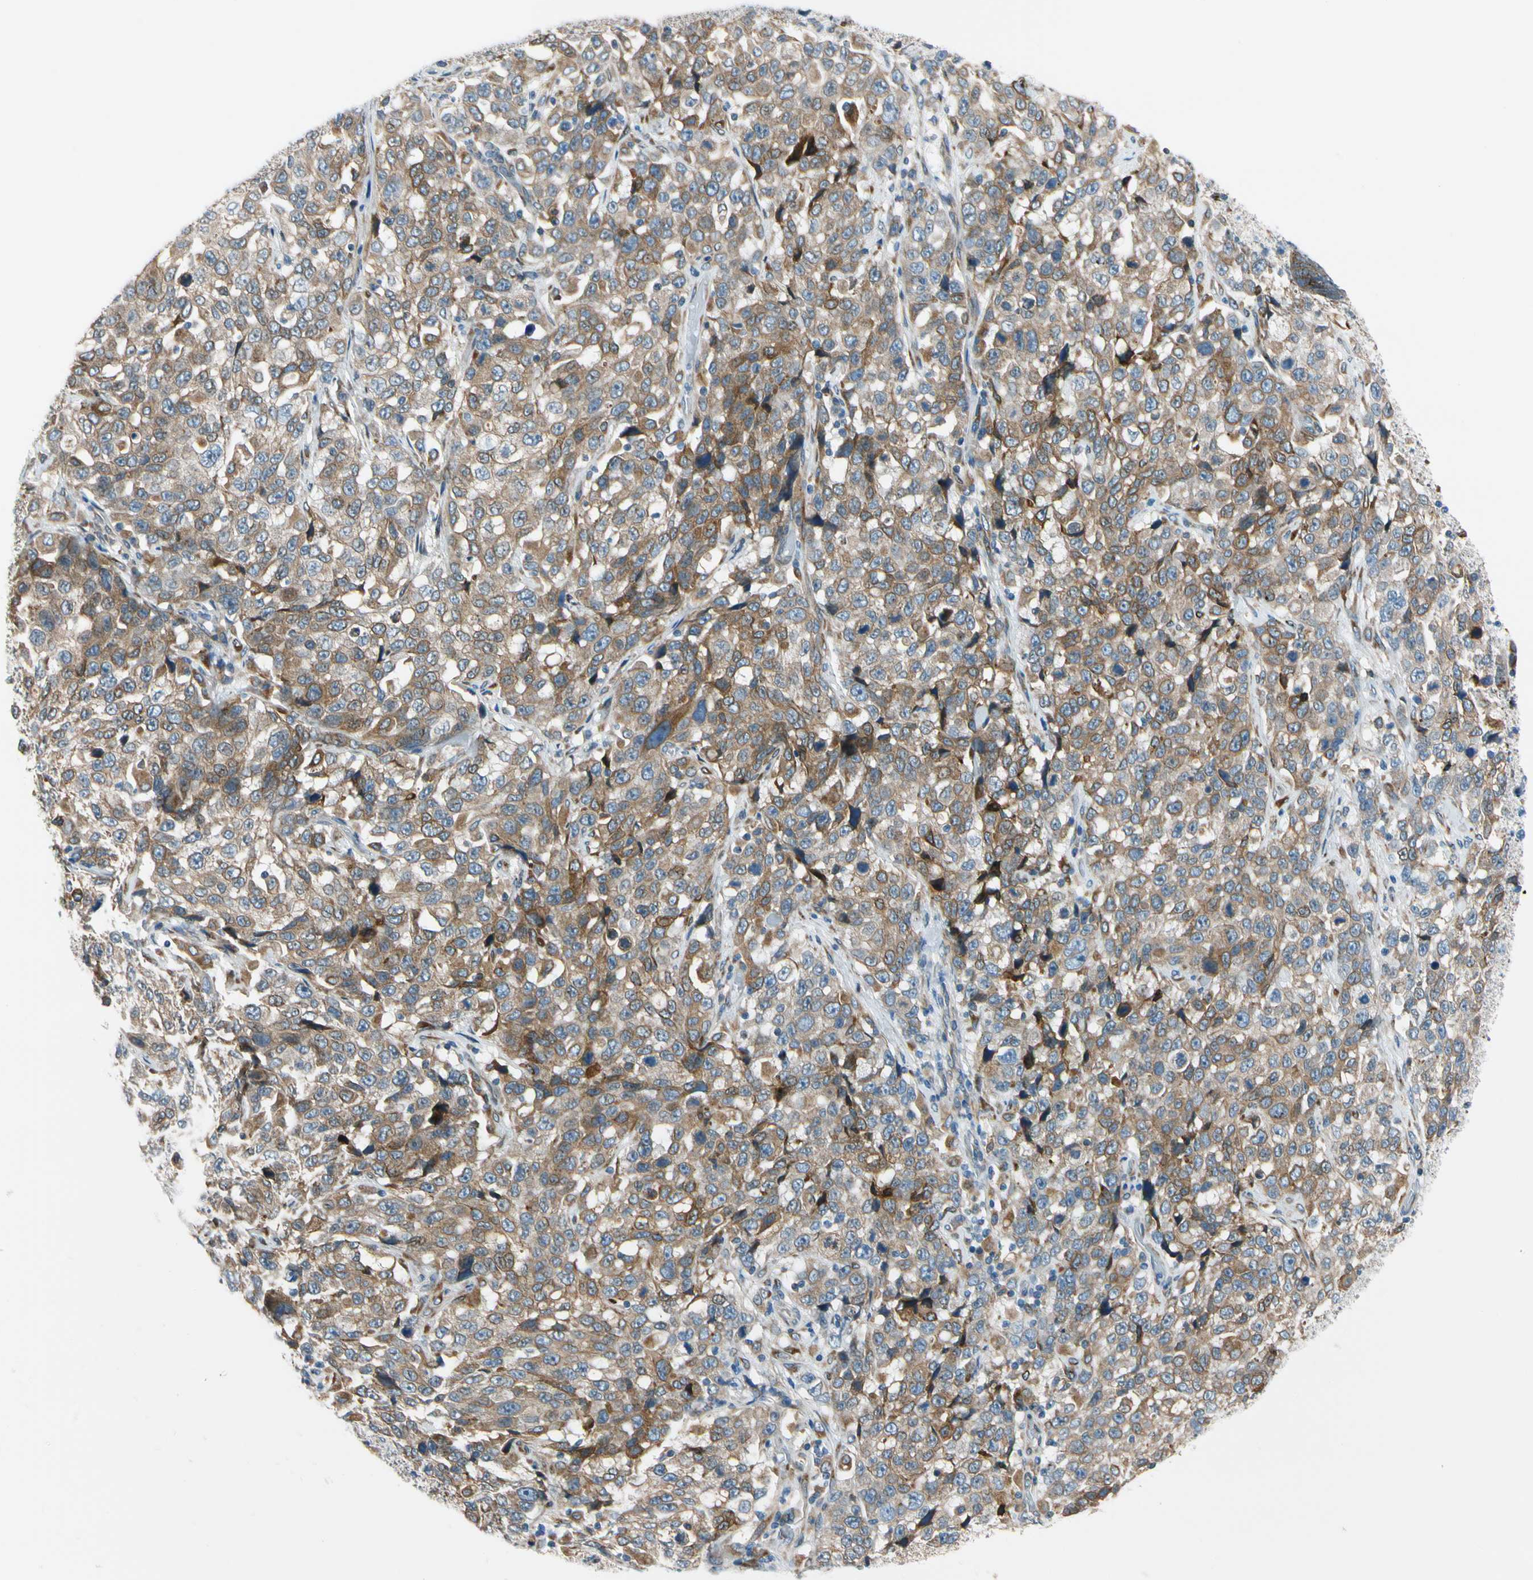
{"staining": {"intensity": "moderate", "quantity": ">75%", "location": "cytoplasmic/membranous"}, "tissue": "stomach cancer", "cell_type": "Tumor cells", "image_type": "cancer", "snomed": [{"axis": "morphology", "description": "Normal tissue, NOS"}, {"axis": "morphology", "description": "Adenocarcinoma, NOS"}, {"axis": "topography", "description": "Stomach"}], "caption": "Tumor cells display moderate cytoplasmic/membranous staining in about >75% of cells in stomach adenocarcinoma.", "gene": "NUCB1", "patient": {"sex": "male", "age": 48}}